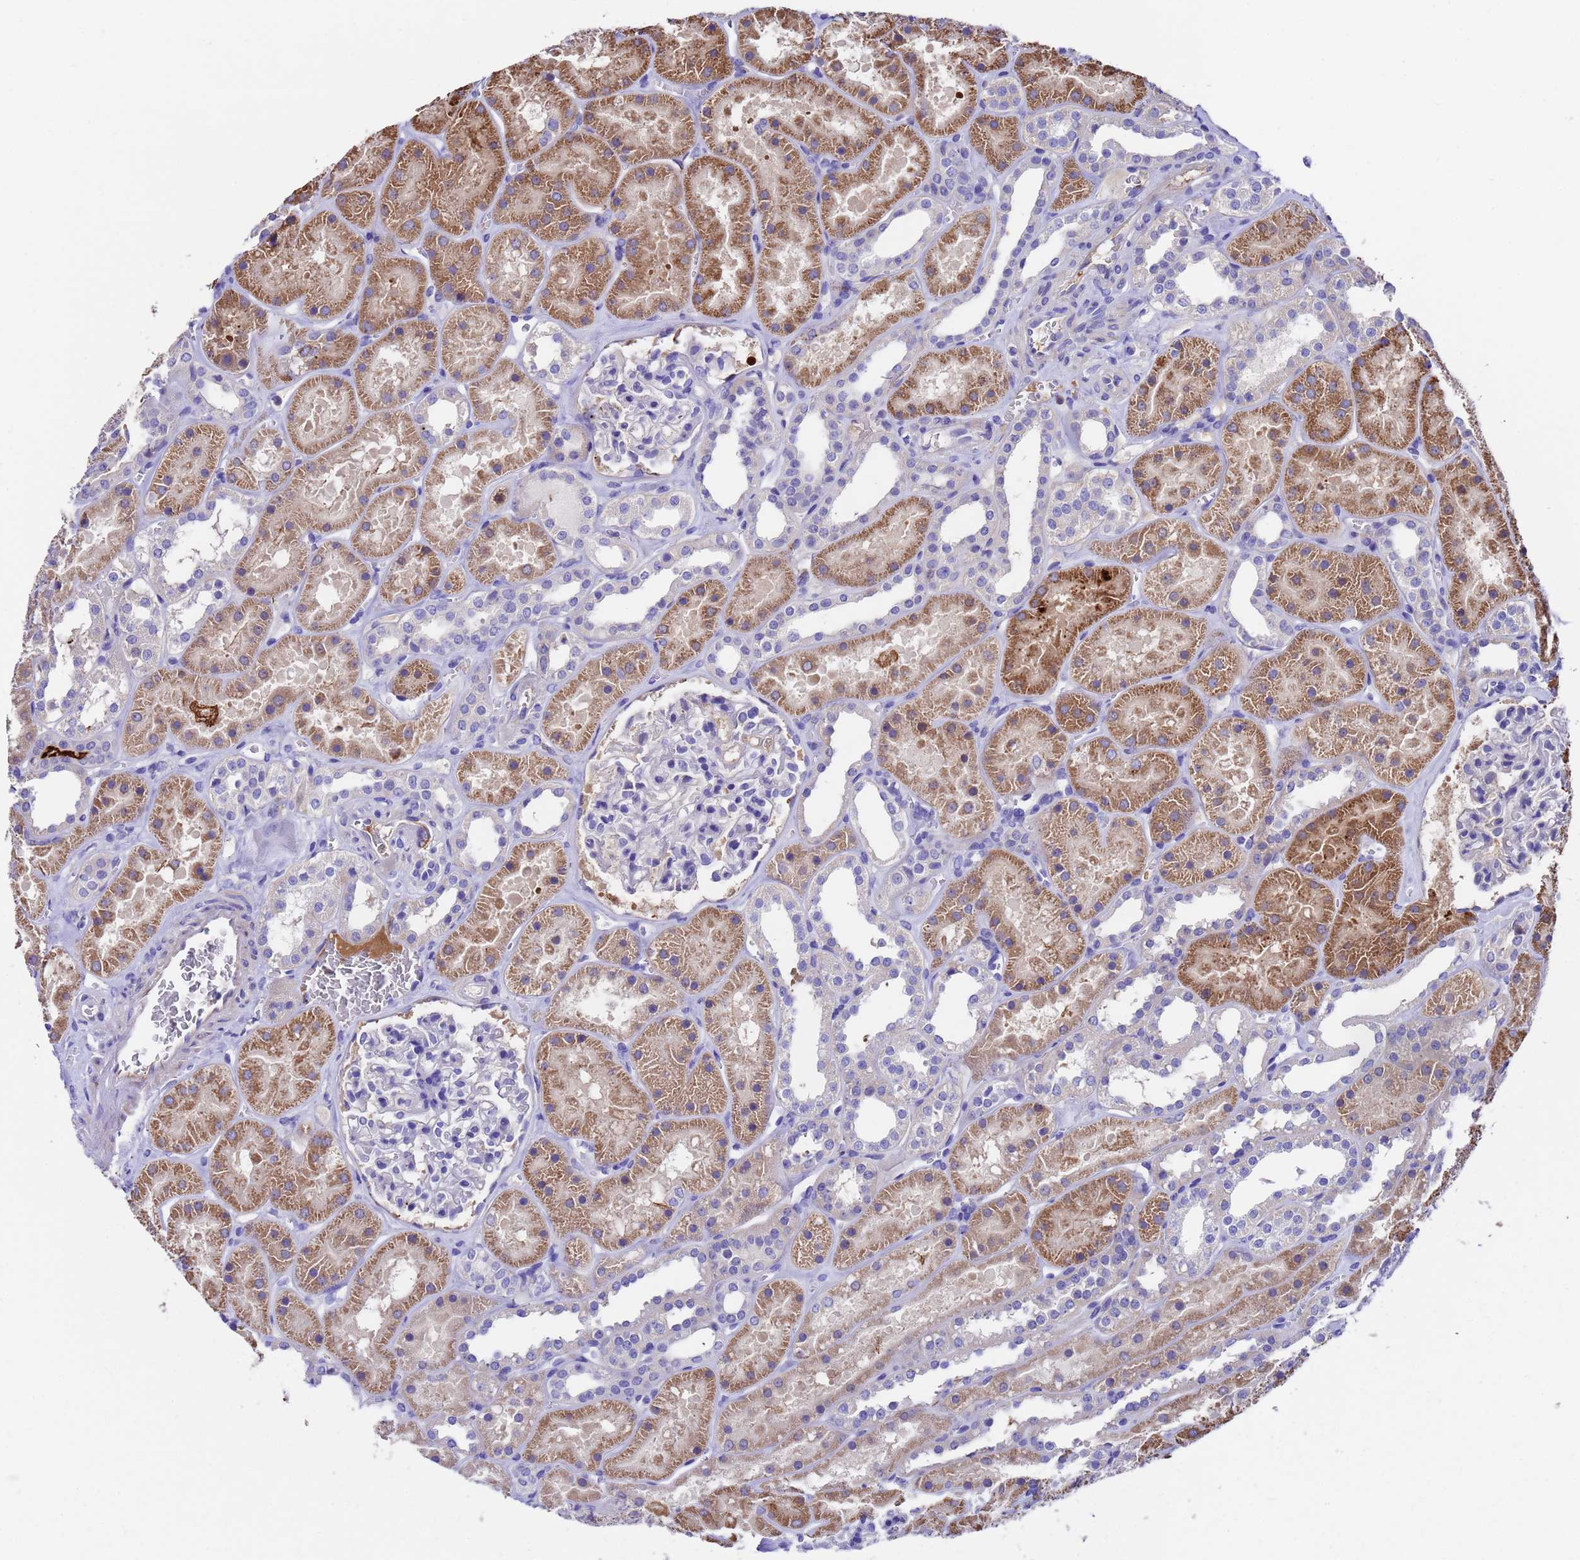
{"staining": {"intensity": "negative", "quantity": "none", "location": "none"}, "tissue": "kidney", "cell_type": "Cells in glomeruli", "image_type": "normal", "snomed": [{"axis": "morphology", "description": "Normal tissue, NOS"}, {"axis": "topography", "description": "Kidney"}], "caption": "Cells in glomeruli are negative for brown protein staining in normal kidney. The staining was performed using DAB (3,3'-diaminobenzidine) to visualize the protein expression in brown, while the nuclei were stained in blue with hematoxylin (Magnification: 20x).", "gene": "ELP6", "patient": {"sex": "female", "age": 41}}